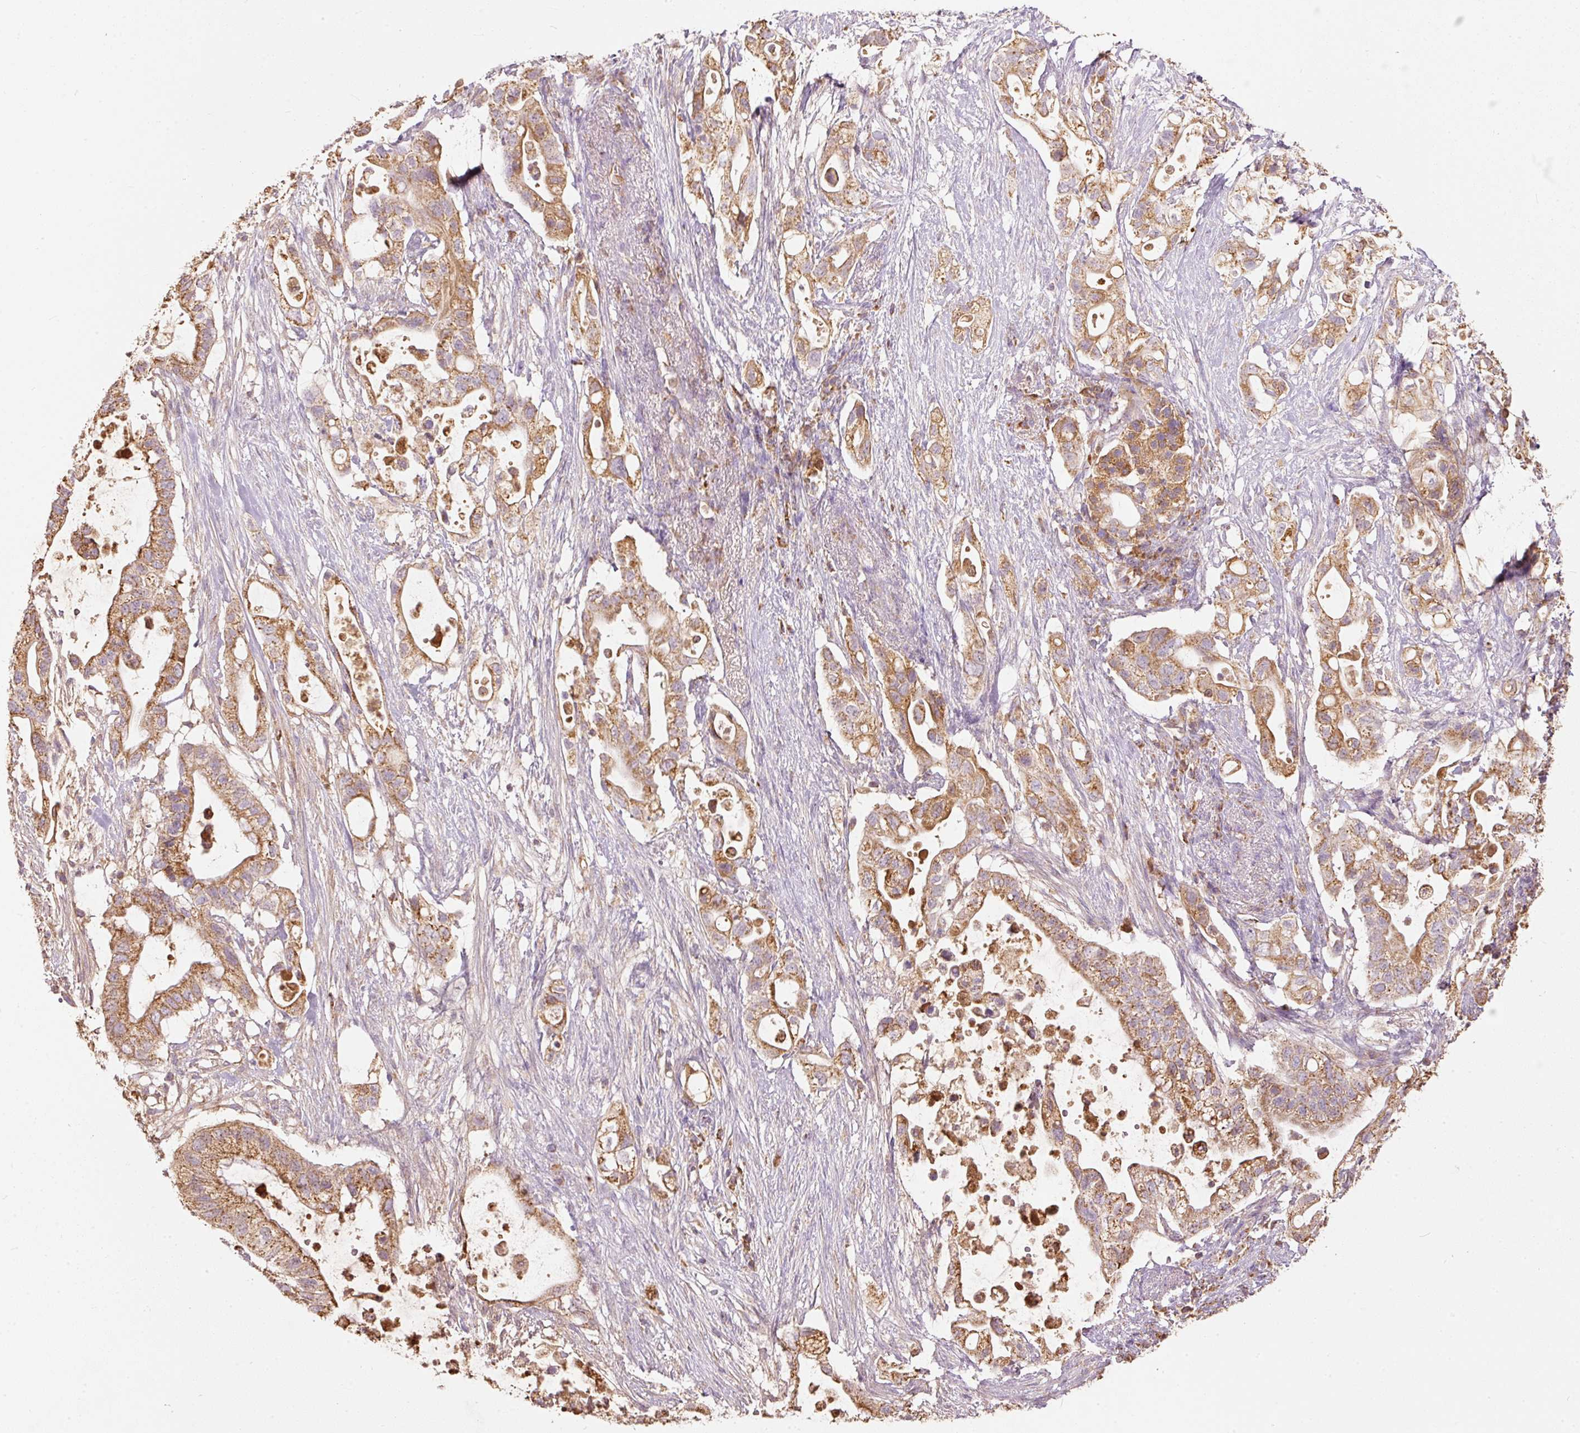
{"staining": {"intensity": "moderate", "quantity": ">75%", "location": "cytoplasmic/membranous"}, "tissue": "pancreatic cancer", "cell_type": "Tumor cells", "image_type": "cancer", "snomed": [{"axis": "morphology", "description": "Adenocarcinoma, NOS"}, {"axis": "topography", "description": "Pancreas"}], "caption": "Tumor cells display medium levels of moderate cytoplasmic/membranous expression in approximately >75% of cells in human pancreatic cancer.", "gene": "PSENEN", "patient": {"sex": "female", "age": 72}}